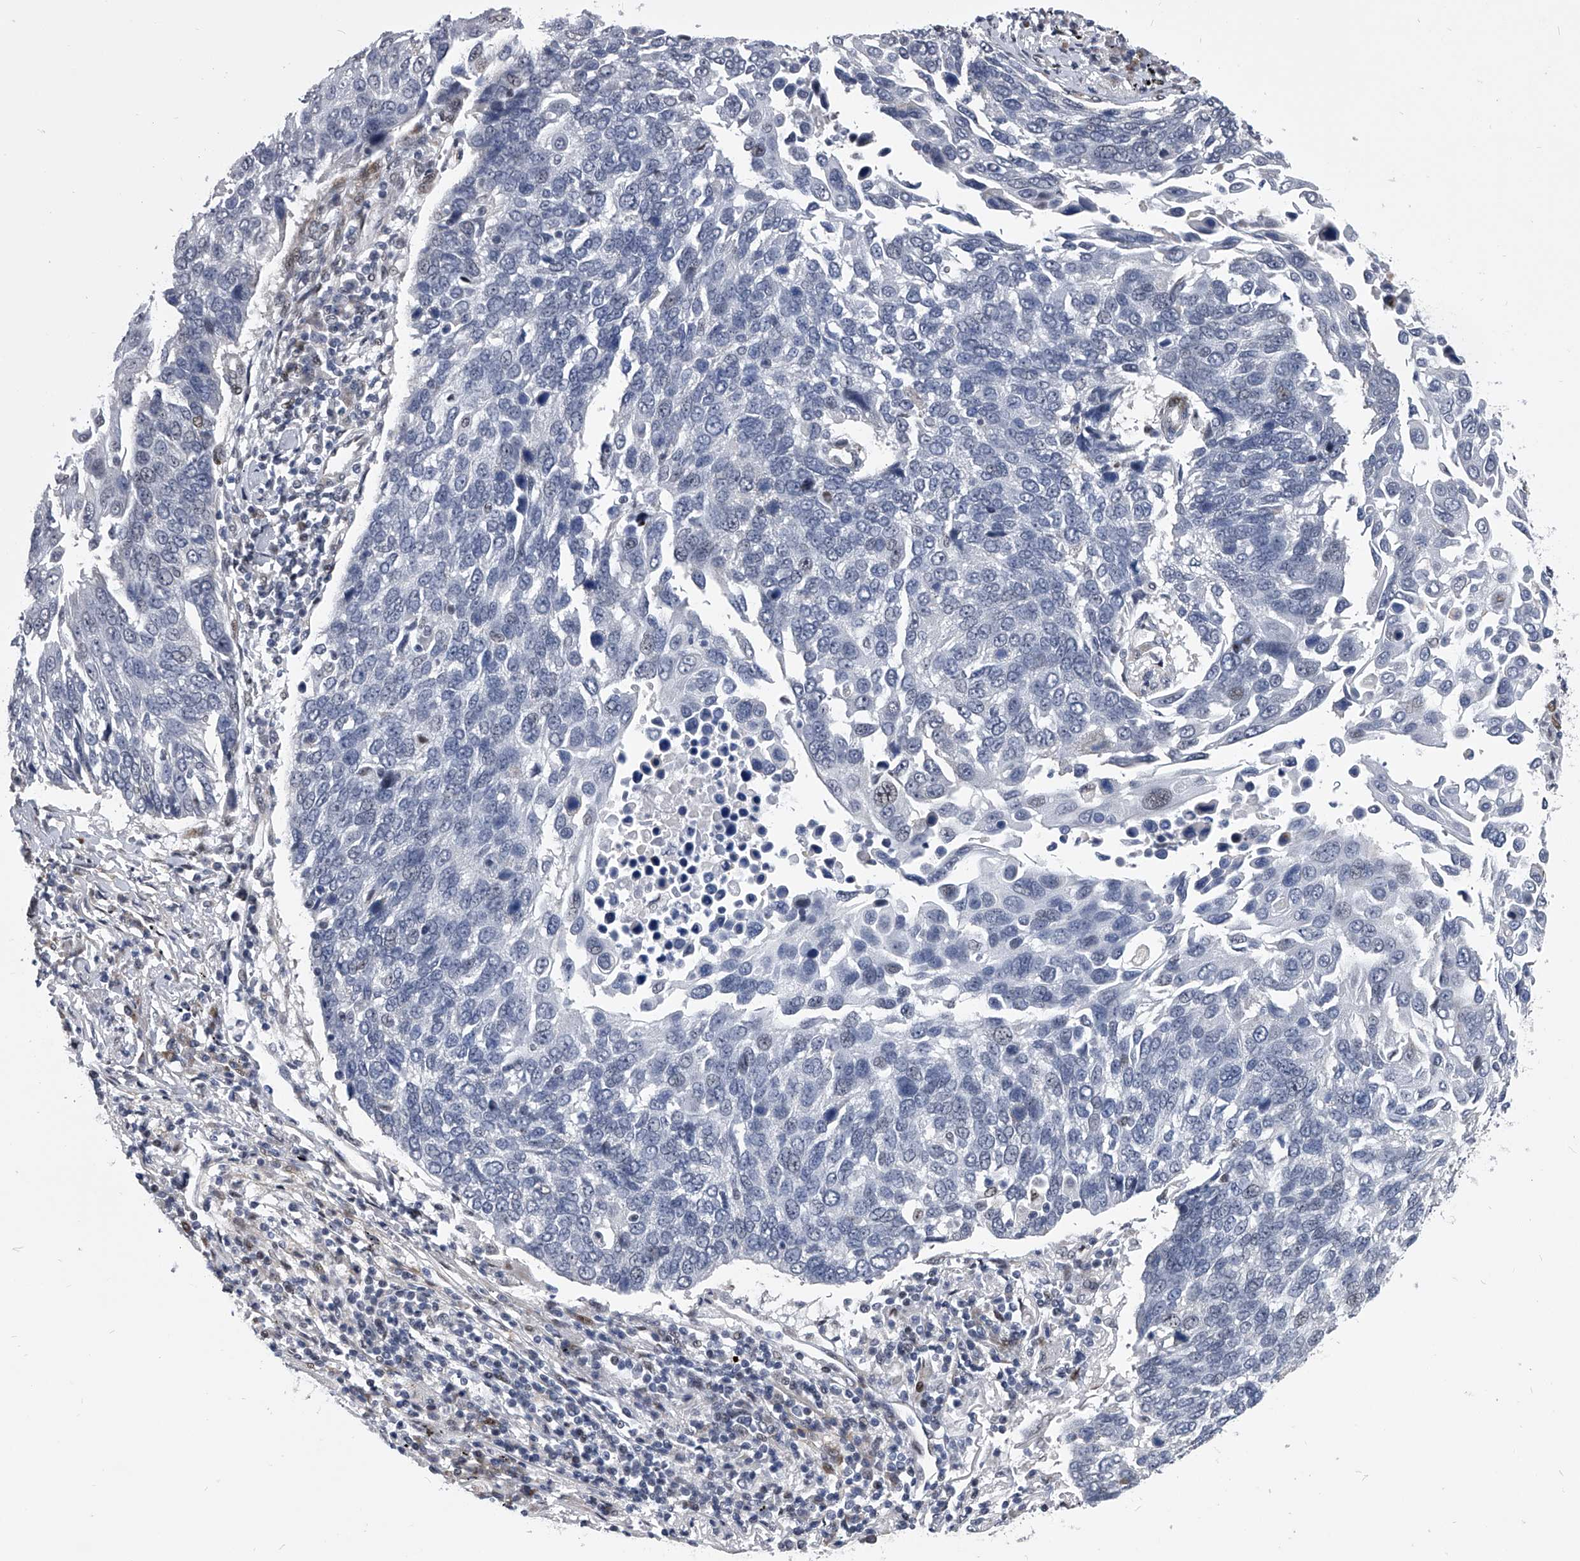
{"staining": {"intensity": "negative", "quantity": "none", "location": "none"}, "tissue": "lung cancer", "cell_type": "Tumor cells", "image_type": "cancer", "snomed": [{"axis": "morphology", "description": "Squamous cell carcinoma, NOS"}, {"axis": "topography", "description": "Lung"}], "caption": "DAB immunohistochemical staining of human lung squamous cell carcinoma reveals no significant staining in tumor cells. The staining was performed using DAB to visualize the protein expression in brown, while the nuclei were stained in blue with hematoxylin (Magnification: 20x).", "gene": "CMTR1", "patient": {"sex": "male", "age": 66}}